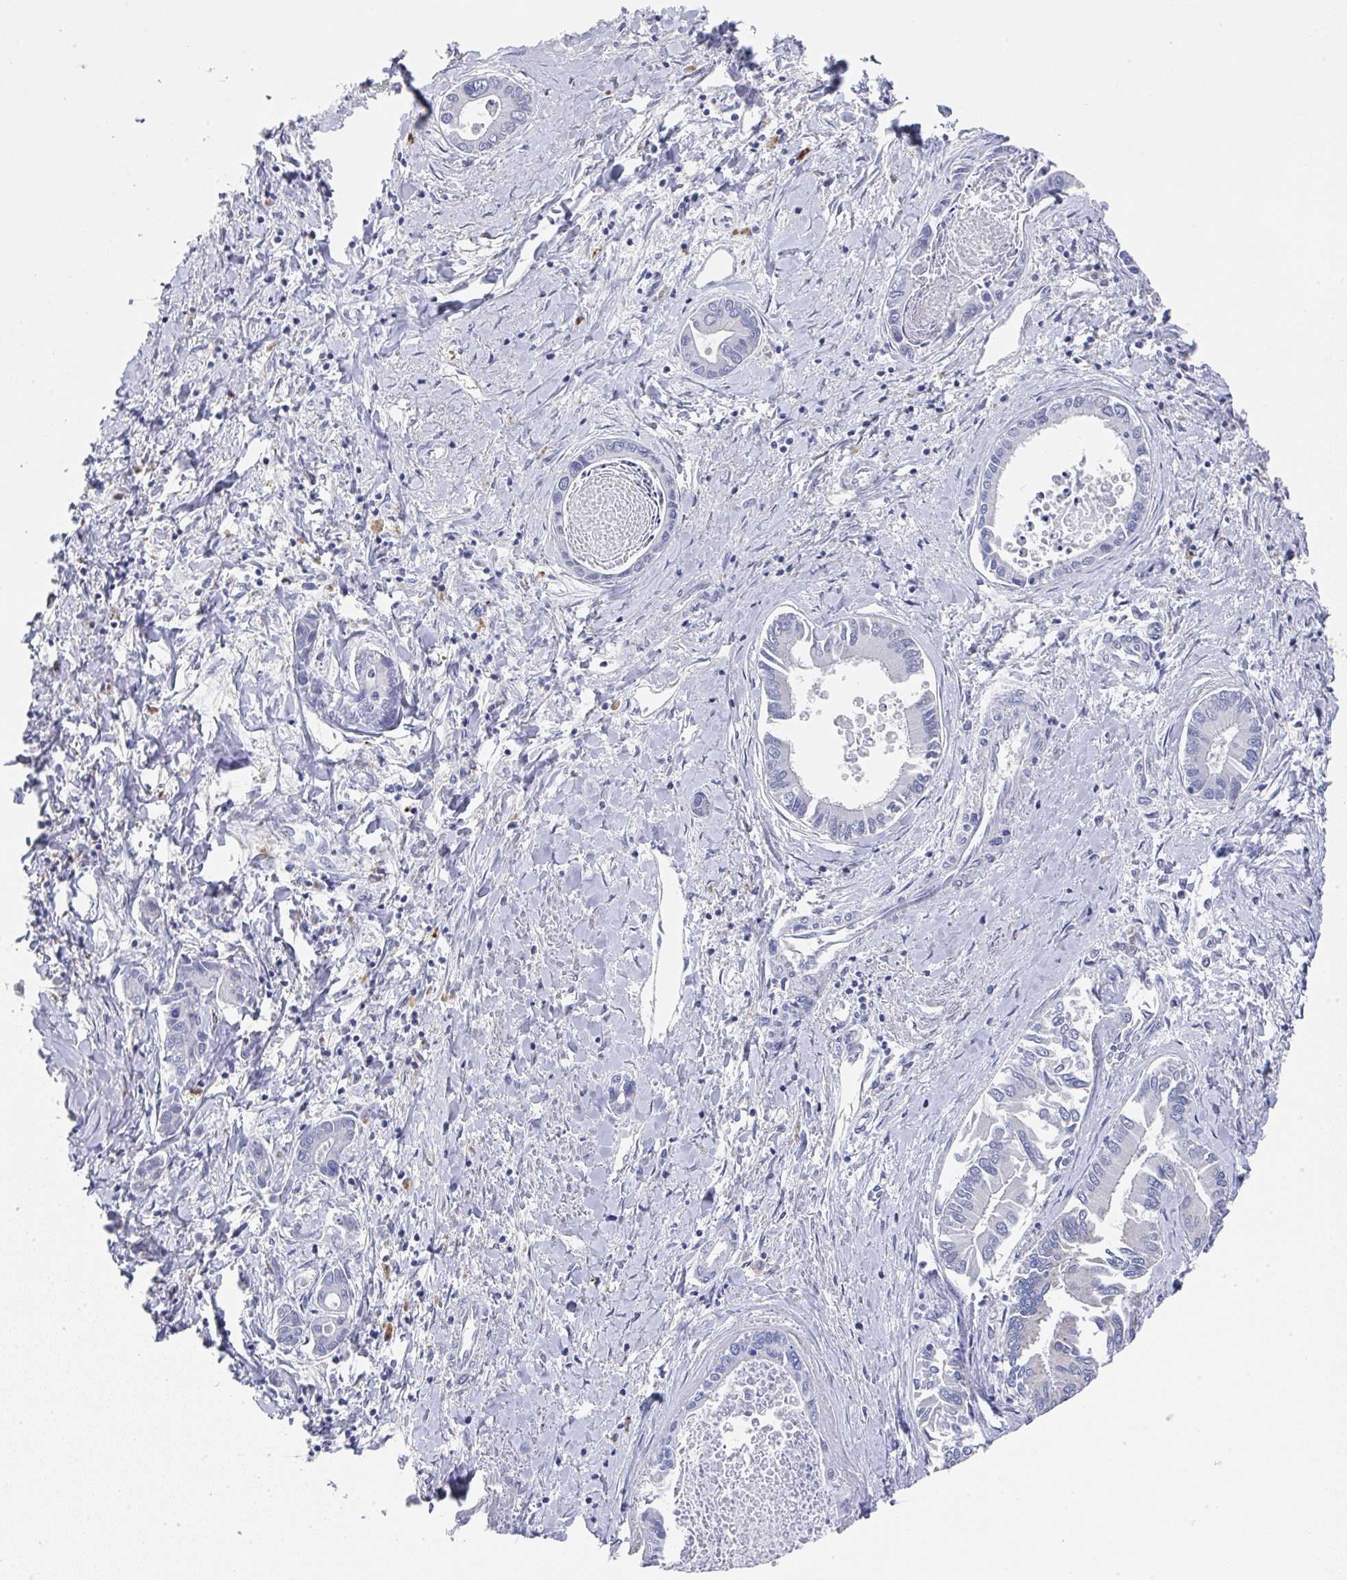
{"staining": {"intensity": "negative", "quantity": "none", "location": "none"}, "tissue": "liver cancer", "cell_type": "Tumor cells", "image_type": "cancer", "snomed": [{"axis": "morphology", "description": "Cholangiocarcinoma"}, {"axis": "topography", "description": "Liver"}], "caption": "IHC image of neoplastic tissue: cholangiocarcinoma (liver) stained with DAB (3,3'-diaminobenzidine) demonstrates no significant protein staining in tumor cells.", "gene": "NCF1", "patient": {"sex": "male", "age": 66}}